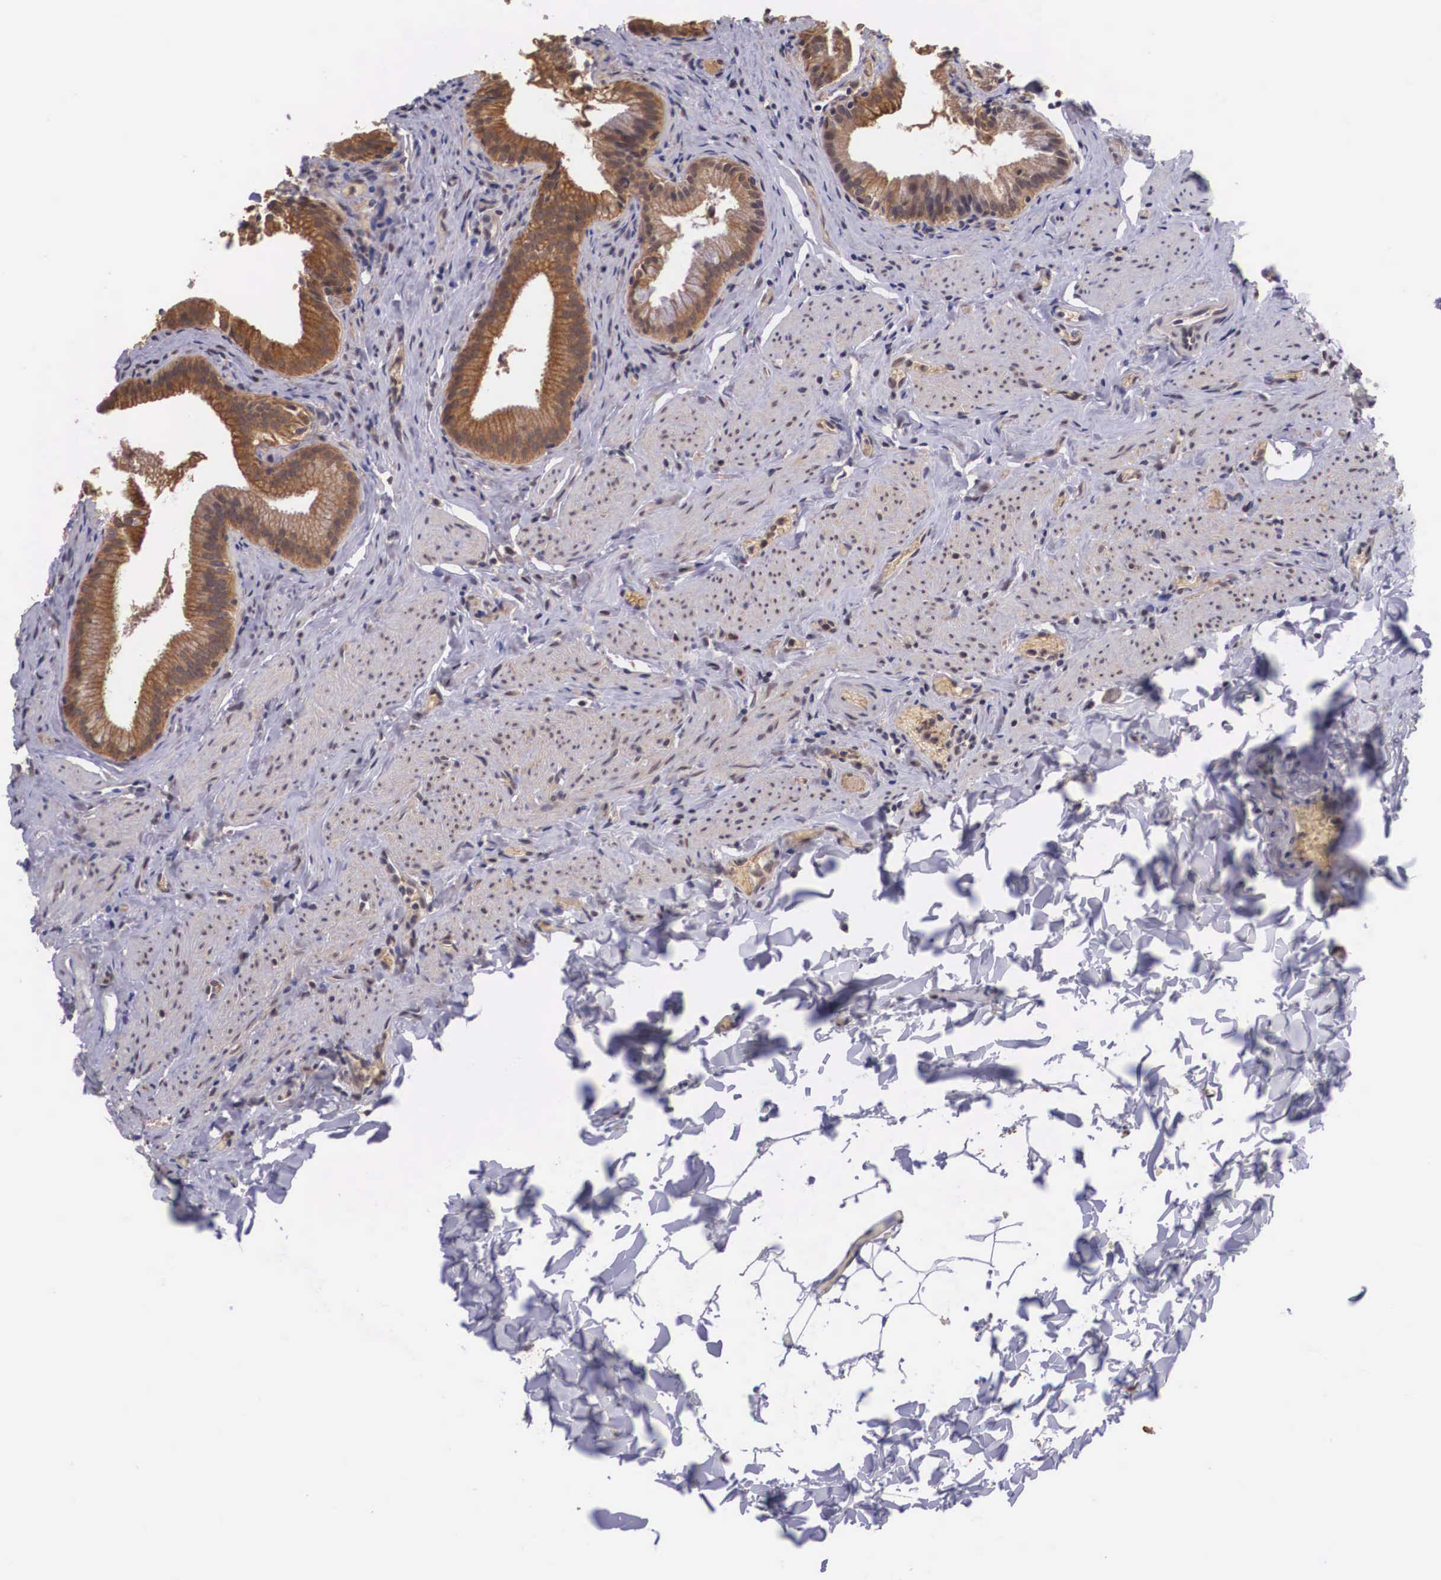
{"staining": {"intensity": "strong", "quantity": ">75%", "location": "cytoplasmic/membranous"}, "tissue": "gallbladder", "cell_type": "Glandular cells", "image_type": "normal", "snomed": [{"axis": "morphology", "description": "Normal tissue, NOS"}, {"axis": "topography", "description": "Gallbladder"}], "caption": "DAB (3,3'-diaminobenzidine) immunohistochemical staining of benign human gallbladder displays strong cytoplasmic/membranous protein expression in approximately >75% of glandular cells. The staining was performed using DAB (3,3'-diaminobenzidine) to visualize the protein expression in brown, while the nuclei were stained in blue with hematoxylin (Magnification: 20x).", "gene": "VASH1", "patient": {"sex": "female", "age": 44}}